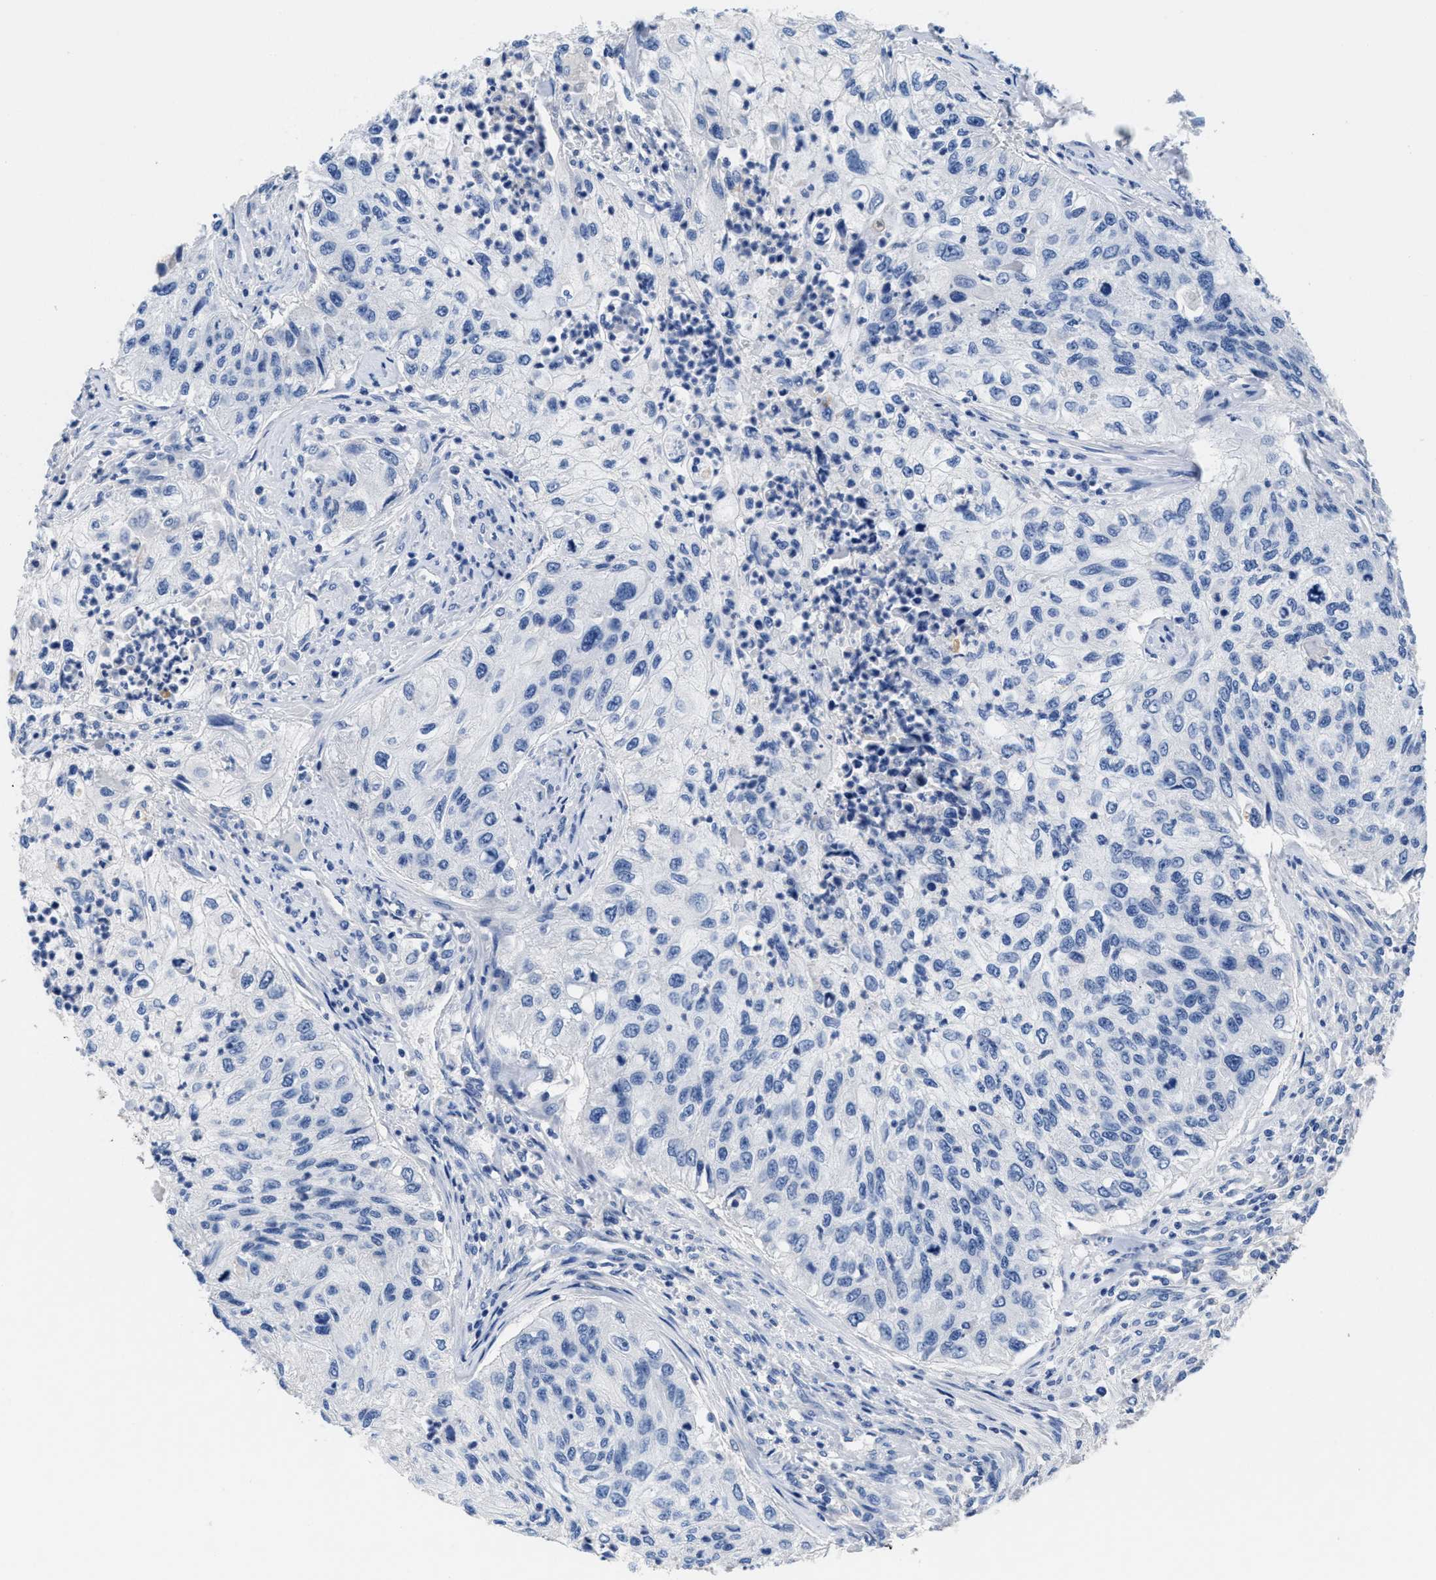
{"staining": {"intensity": "negative", "quantity": "none", "location": "none"}, "tissue": "urothelial cancer", "cell_type": "Tumor cells", "image_type": "cancer", "snomed": [{"axis": "morphology", "description": "Urothelial carcinoma, High grade"}, {"axis": "topography", "description": "Urinary bladder"}], "caption": "A micrograph of high-grade urothelial carcinoma stained for a protein exhibits no brown staining in tumor cells. (DAB (3,3'-diaminobenzidine) immunohistochemistry (IHC), high magnification).", "gene": "SLFN13", "patient": {"sex": "female", "age": 60}}